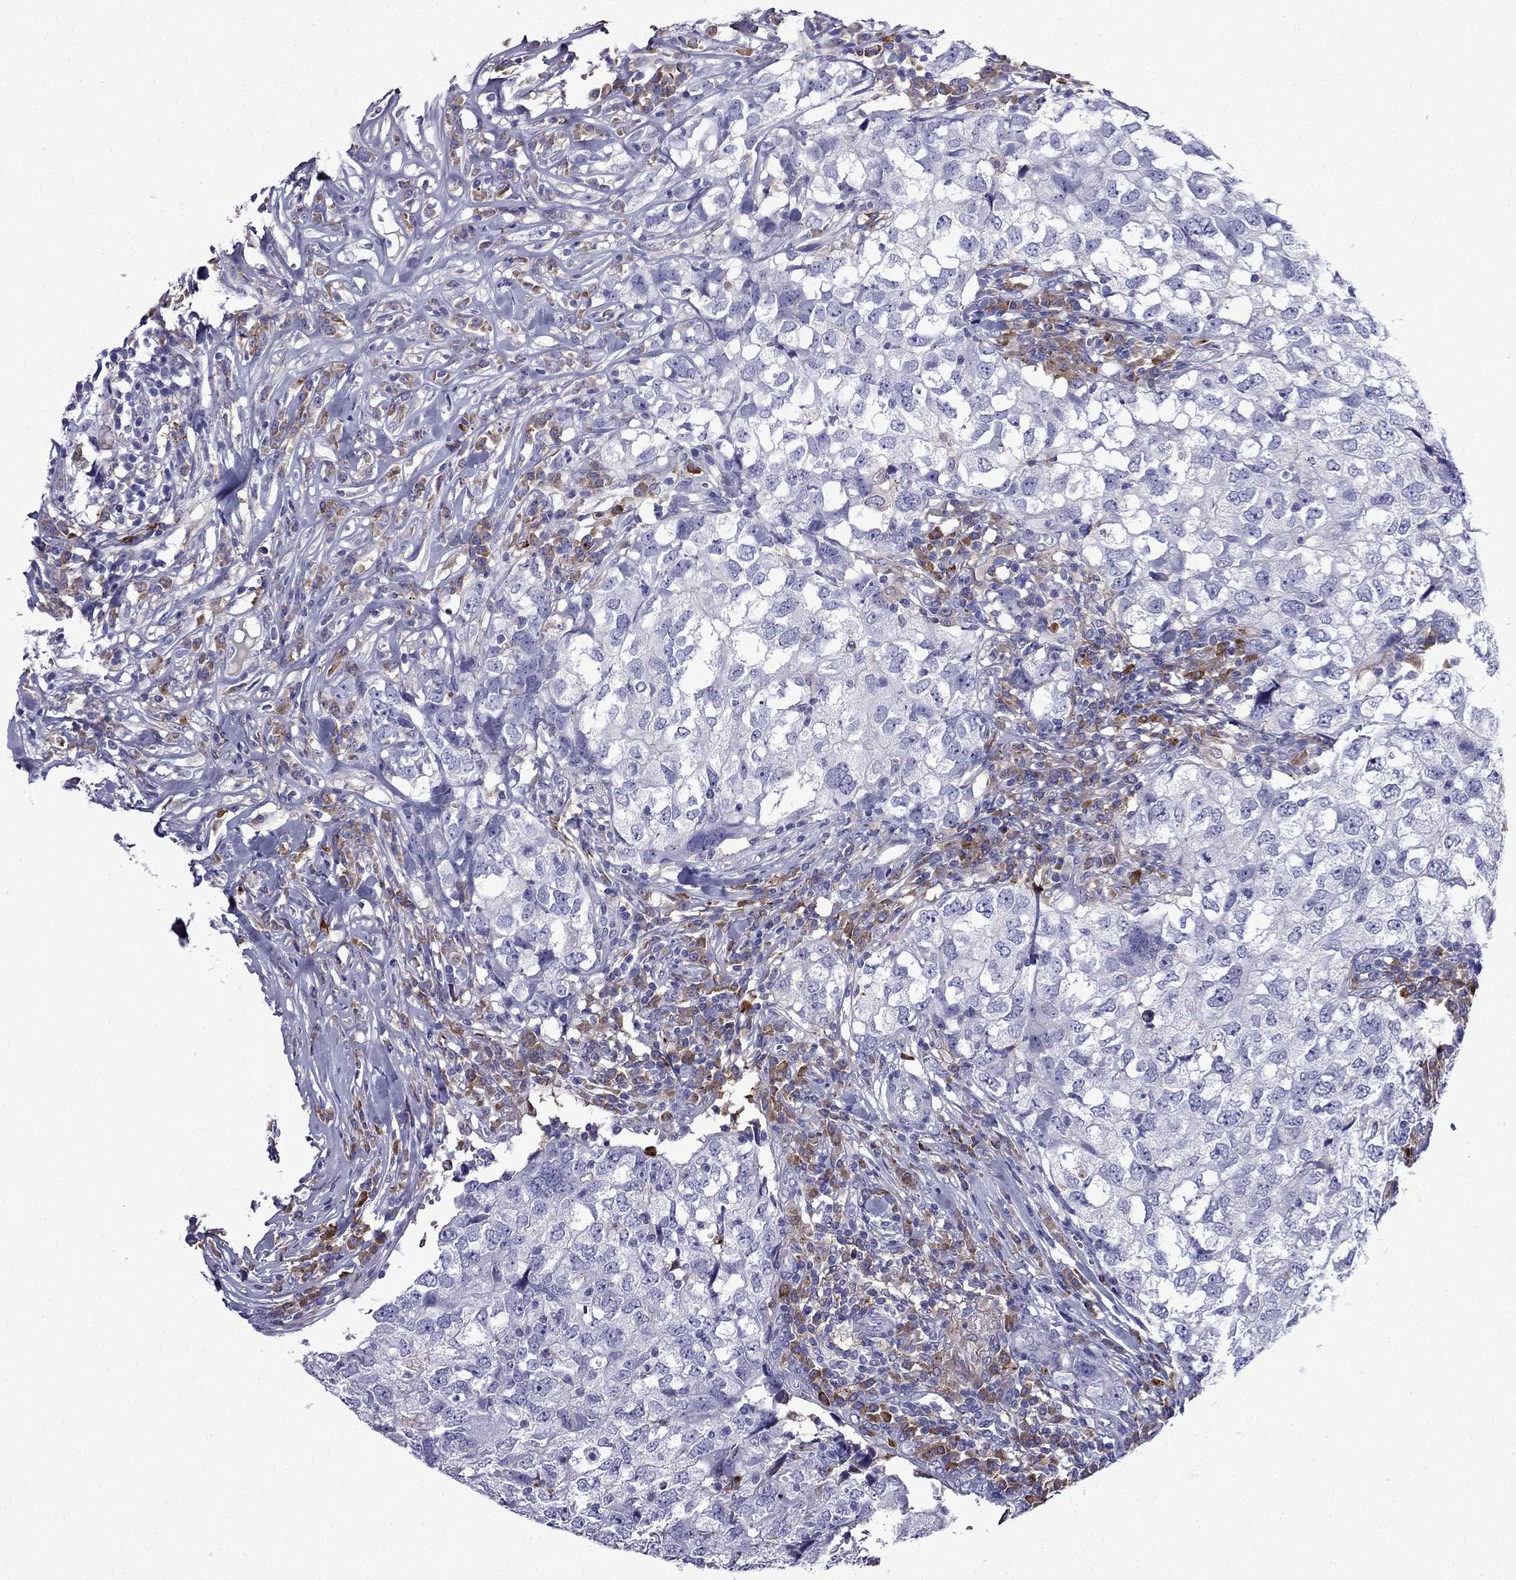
{"staining": {"intensity": "negative", "quantity": "none", "location": "none"}, "tissue": "breast cancer", "cell_type": "Tumor cells", "image_type": "cancer", "snomed": [{"axis": "morphology", "description": "Duct carcinoma"}, {"axis": "topography", "description": "Breast"}], "caption": "The histopathology image displays no significant expression in tumor cells of breast cancer.", "gene": "TSSK4", "patient": {"sex": "female", "age": 30}}